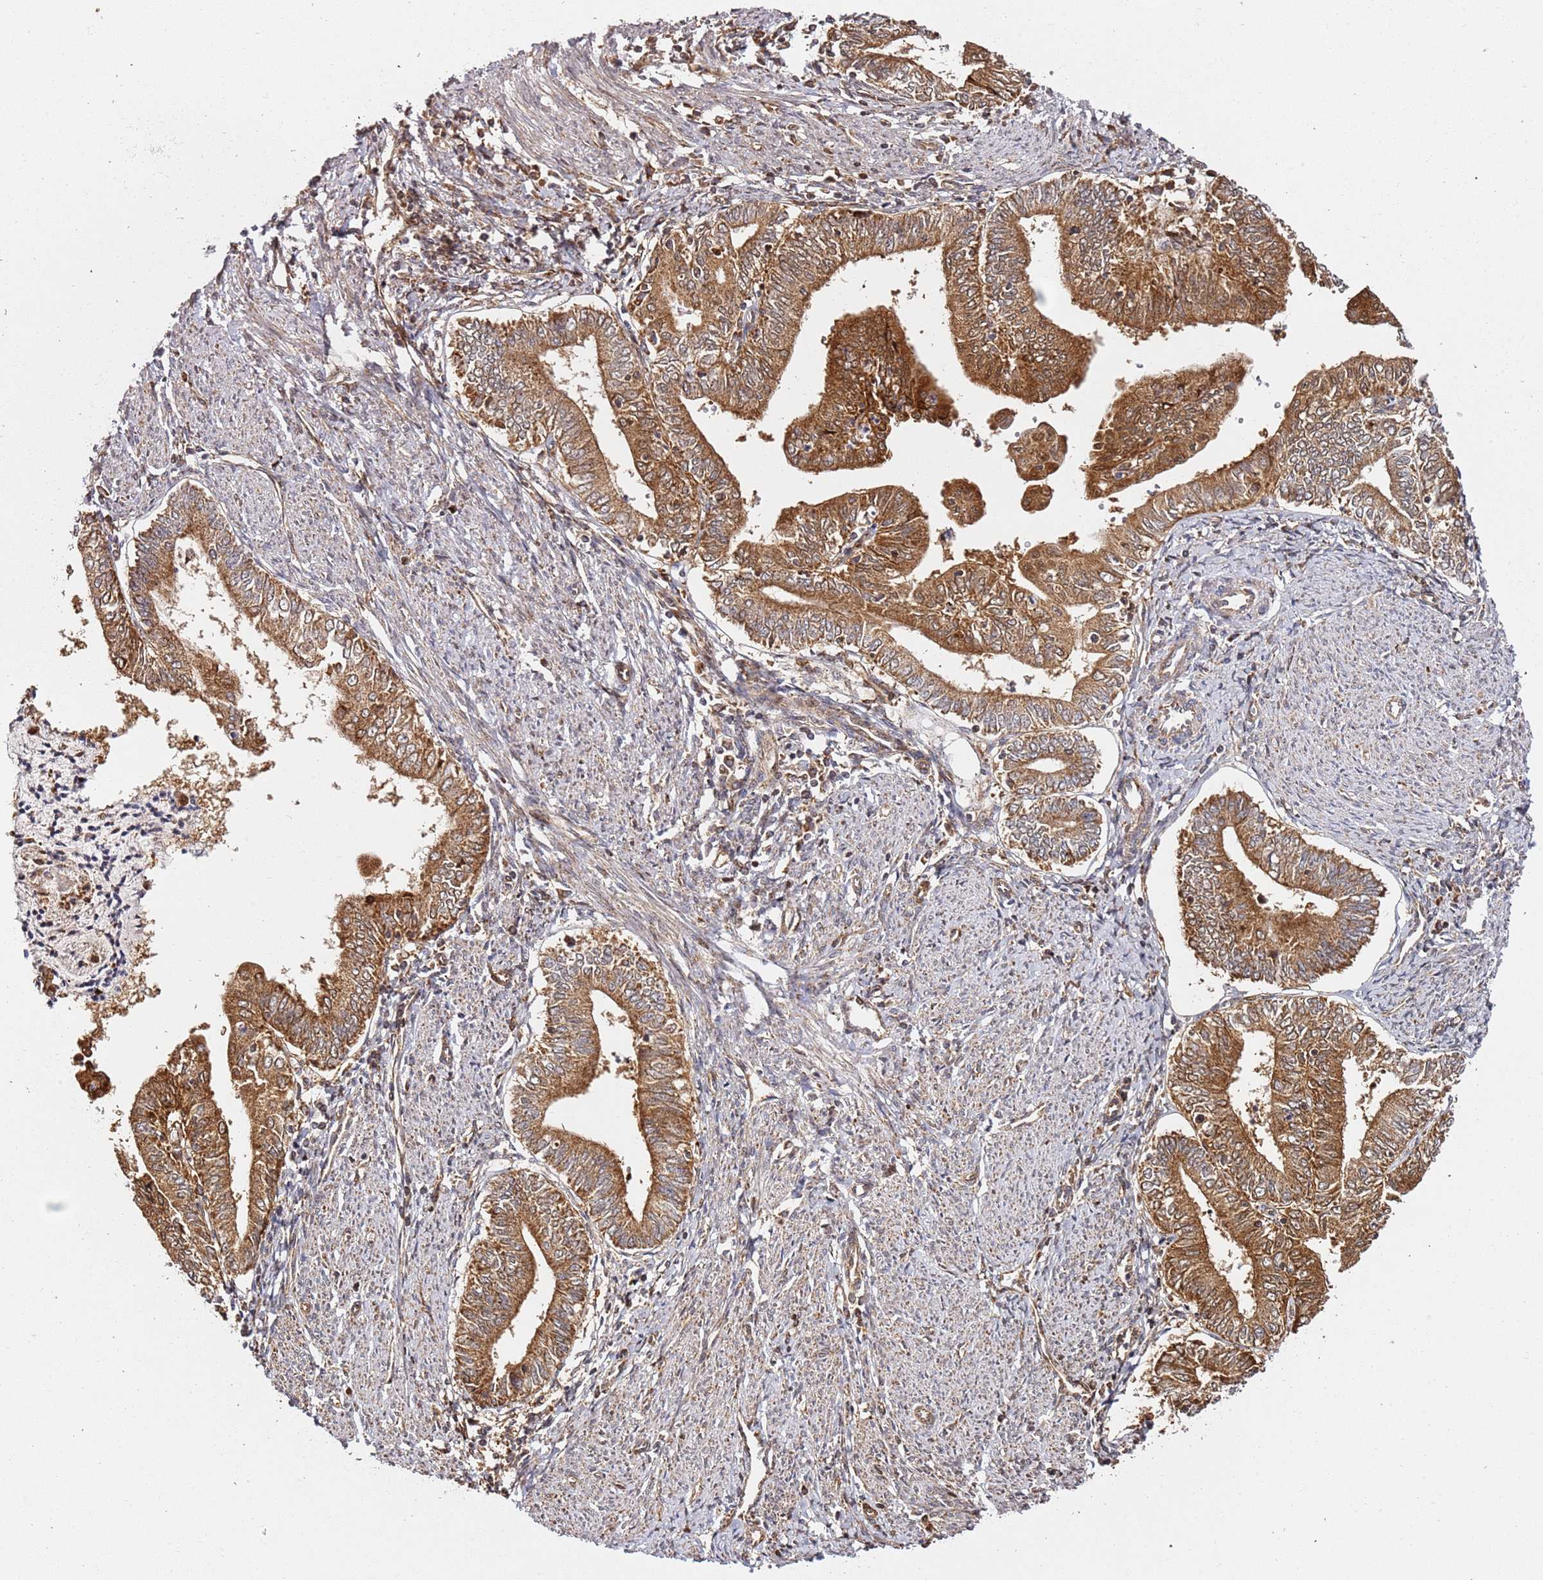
{"staining": {"intensity": "moderate", "quantity": ">75%", "location": "cytoplasmic/membranous"}, "tissue": "endometrial cancer", "cell_type": "Tumor cells", "image_type": "cancer", "snomed": [{"axis": "morphology", "description": "Adenocarcinoma, NOS"}, {"axis": "topography", "description": "Endometrium"}], "caption": "This micrograph displays adenocarcinoma (endometrial) stained with immunohistochemistry (IHC) to label a protein in brown. The cytoplasmic/membranous of tumor cells show moderate positivity for the protein. Nuclei are counter-stained blue.", "gene": "SMOX", "patient": {"sex": "female", "age": 66}}